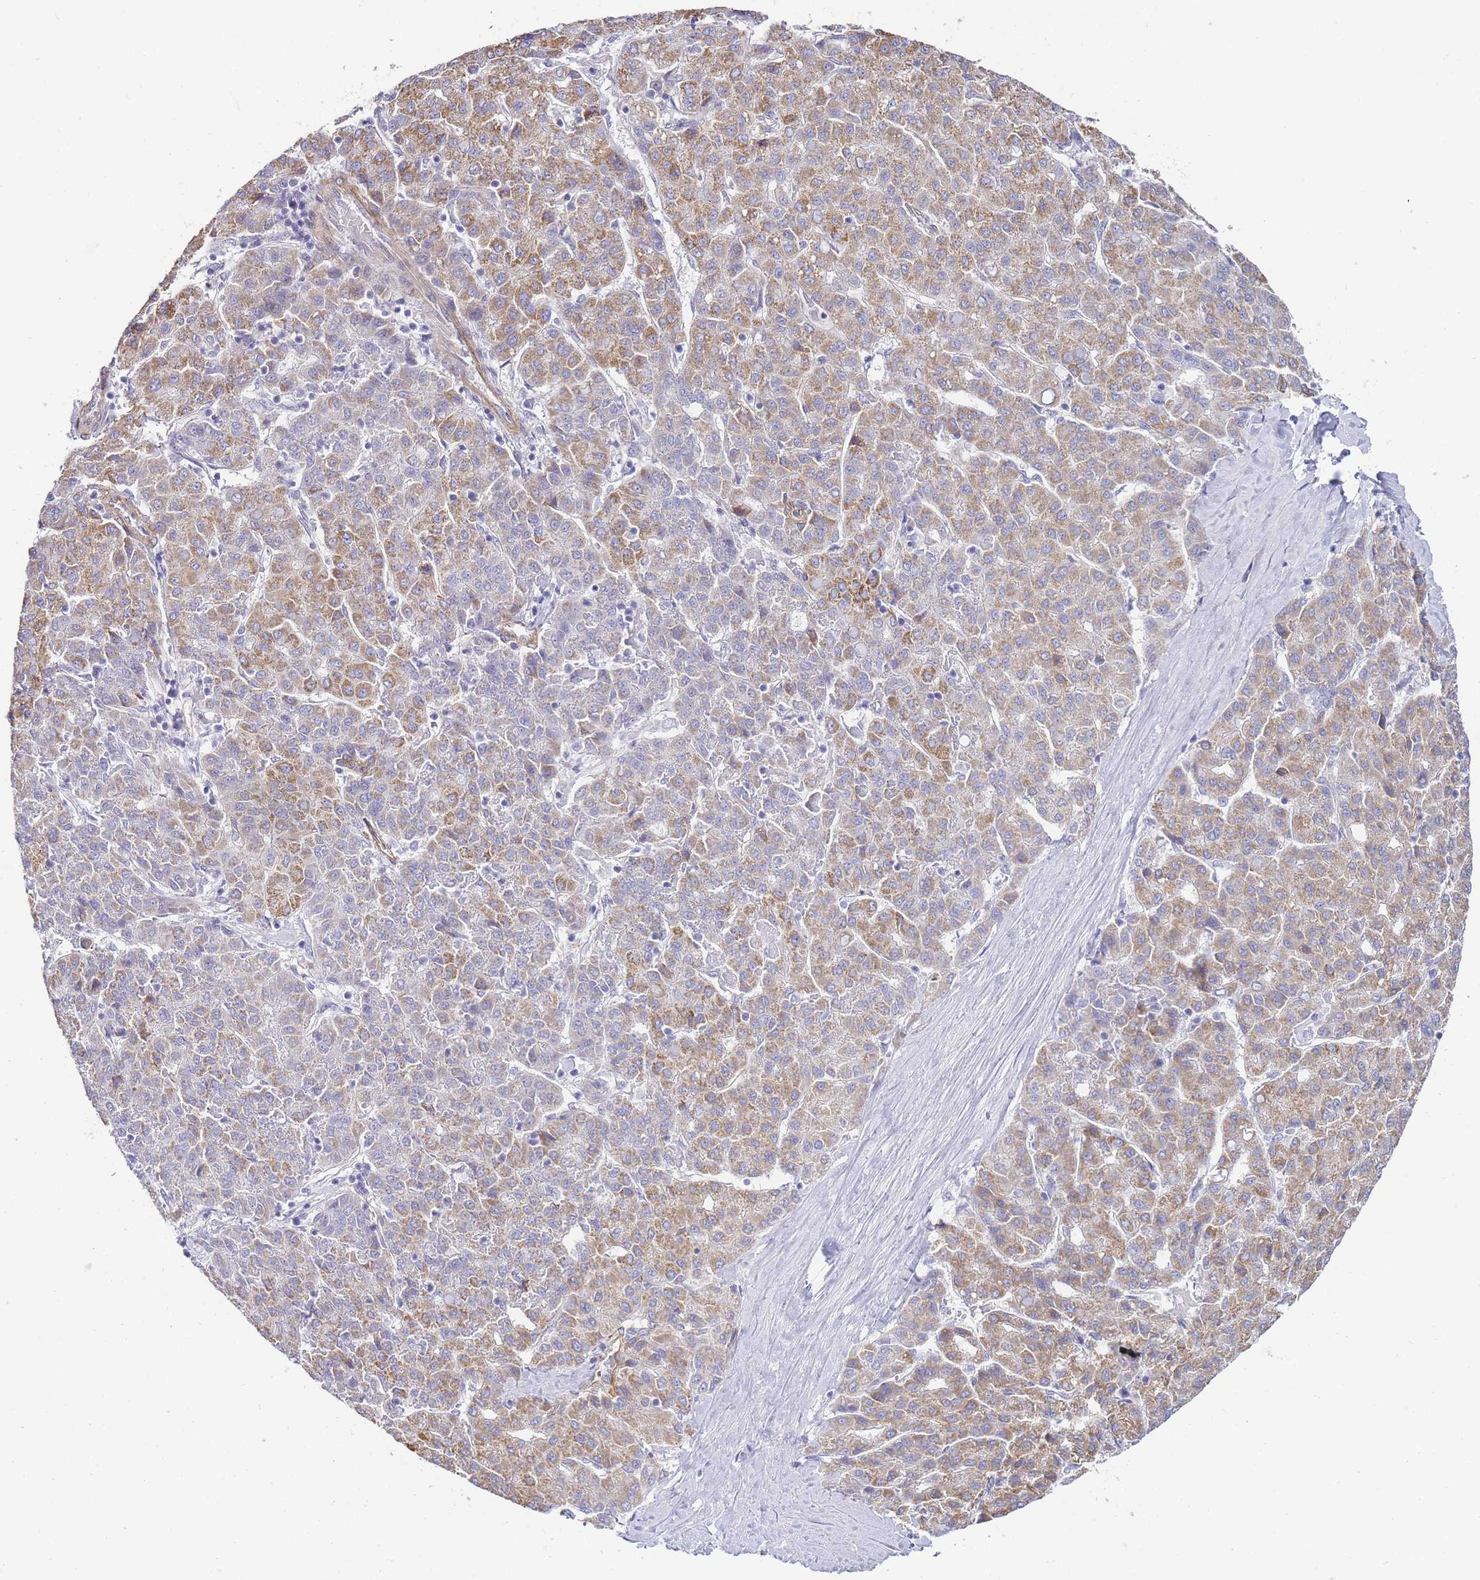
{"staining": {"intensity": "moderate", "quantity": ">75%", "location": "cytoplasmic/membranous"}, "tissue": "liver cancer", "cell_type": "Tumor cells", "image_type": "cancer", "snomed": [{"axis": "morphology", "description": "Carcinoma, Hepatocellular, NOS"}, {"axis": "topography", "description": "Liver"}], "caption": "Liver cancer stained with DAB (3,3'-diaminobenzidine) immunohistochemistry (IHC) exhibits medium levels of moderate cytoplasmic/membranous positivity in approximately >75% of tumor cells.", "gene": "PDCD7", "patient": {"sex": "male", "age": 65}}